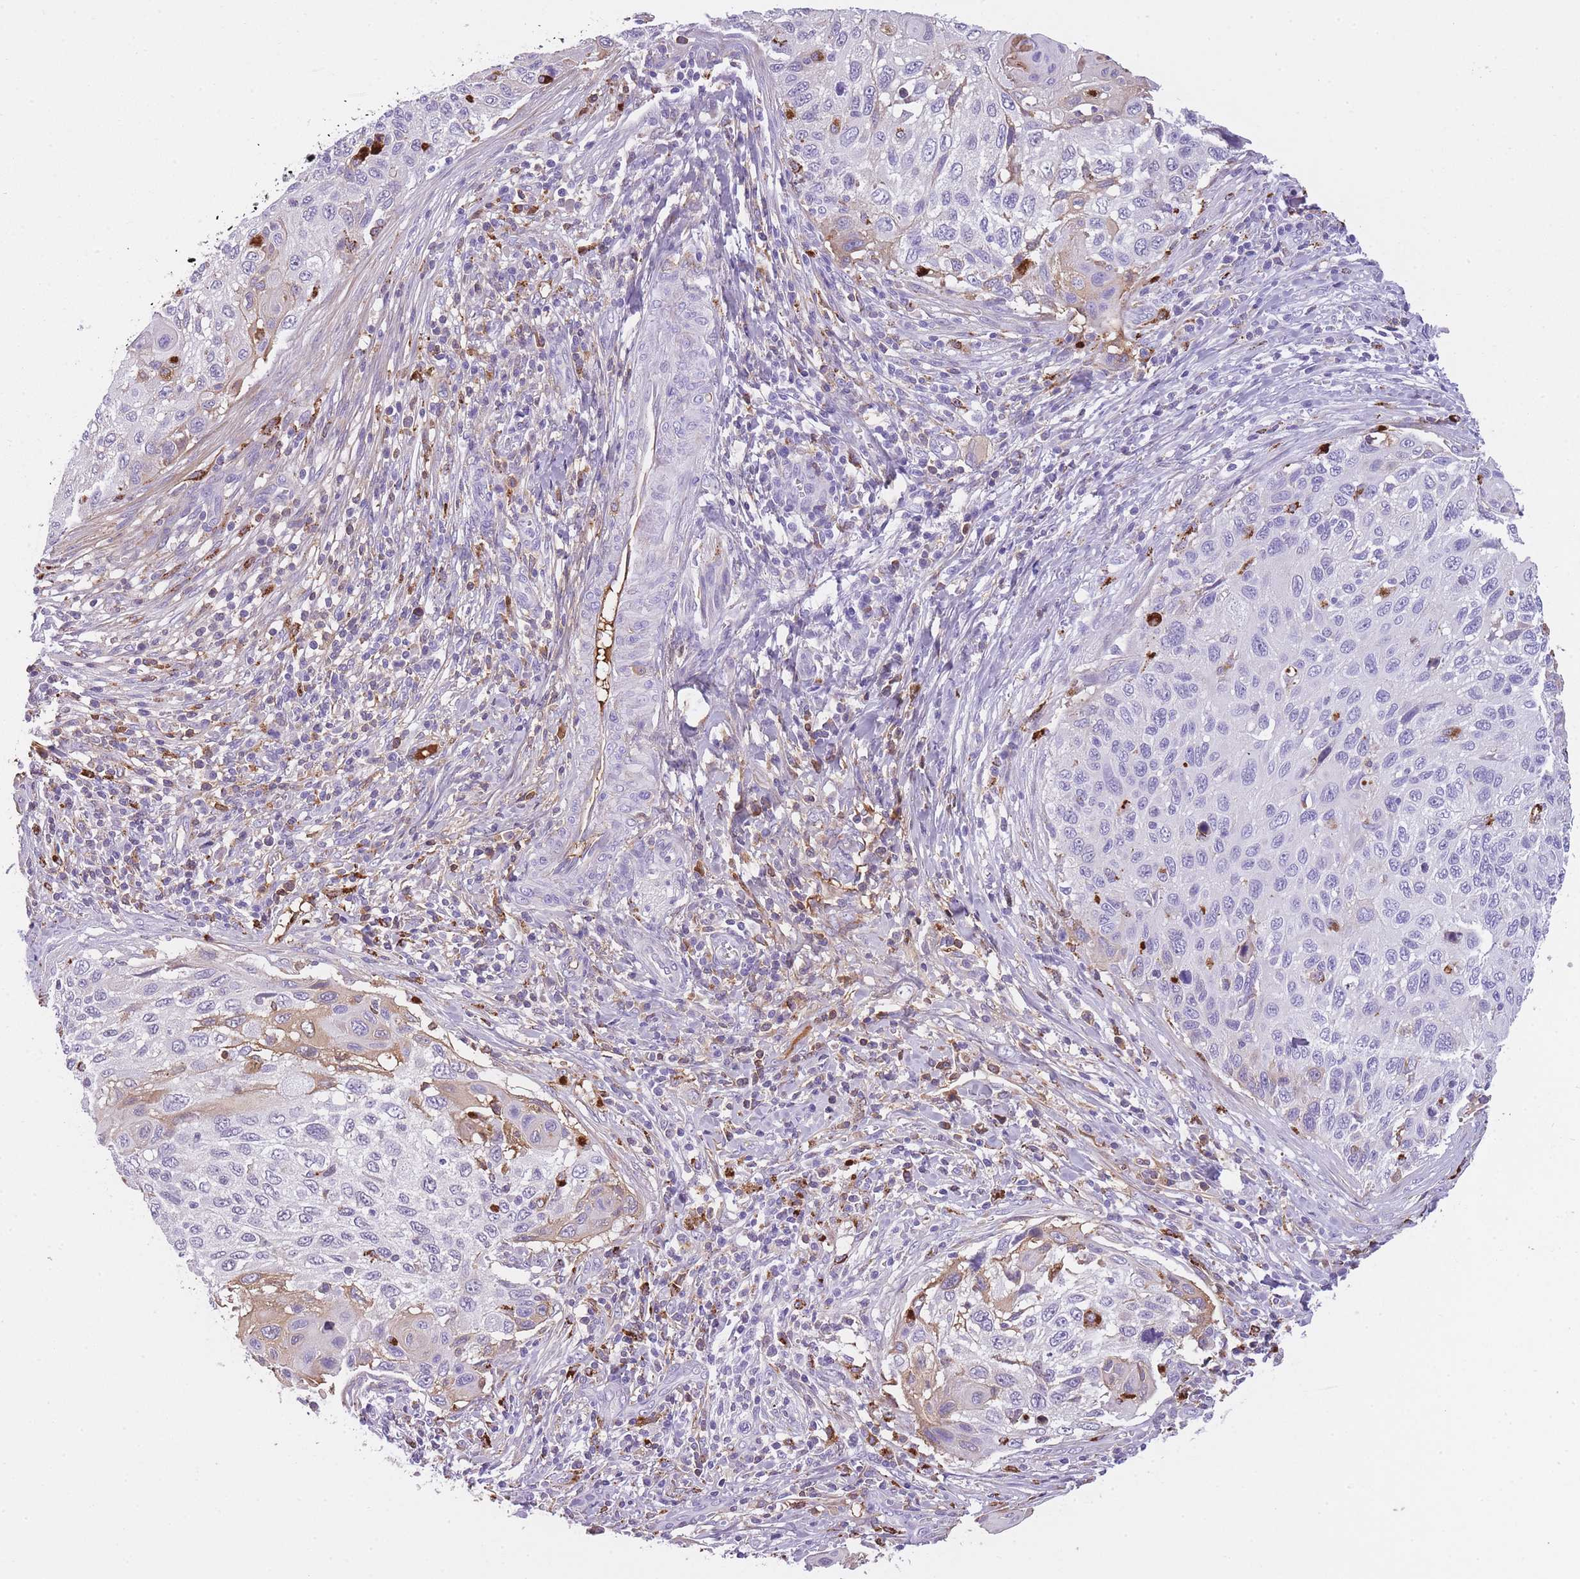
{"staining": {"intensity": "weak", "quantity": "<25%", "location": "cytoplasmic/membranous"}, "tissue": "cervical cancer", "cell_type": "Tumor cells", "image_type": "cancer", "snomed": [{"axis": "morphology", "description": "Squamous cell carcinoma, NOS"}, {"axis": "topography", "description": "Cervix"}], "caption": "A micrograph of cervical cancer (squamous cell carcinoma) stained for a protein reveals no brown staining in tumor cells. (DAB (3,3'-diaminobenzidine) immunohistochemistry with hematoxylin counter stain).", "gene": "GNAT1", "patient": {"sex": "female", "age": 70}}